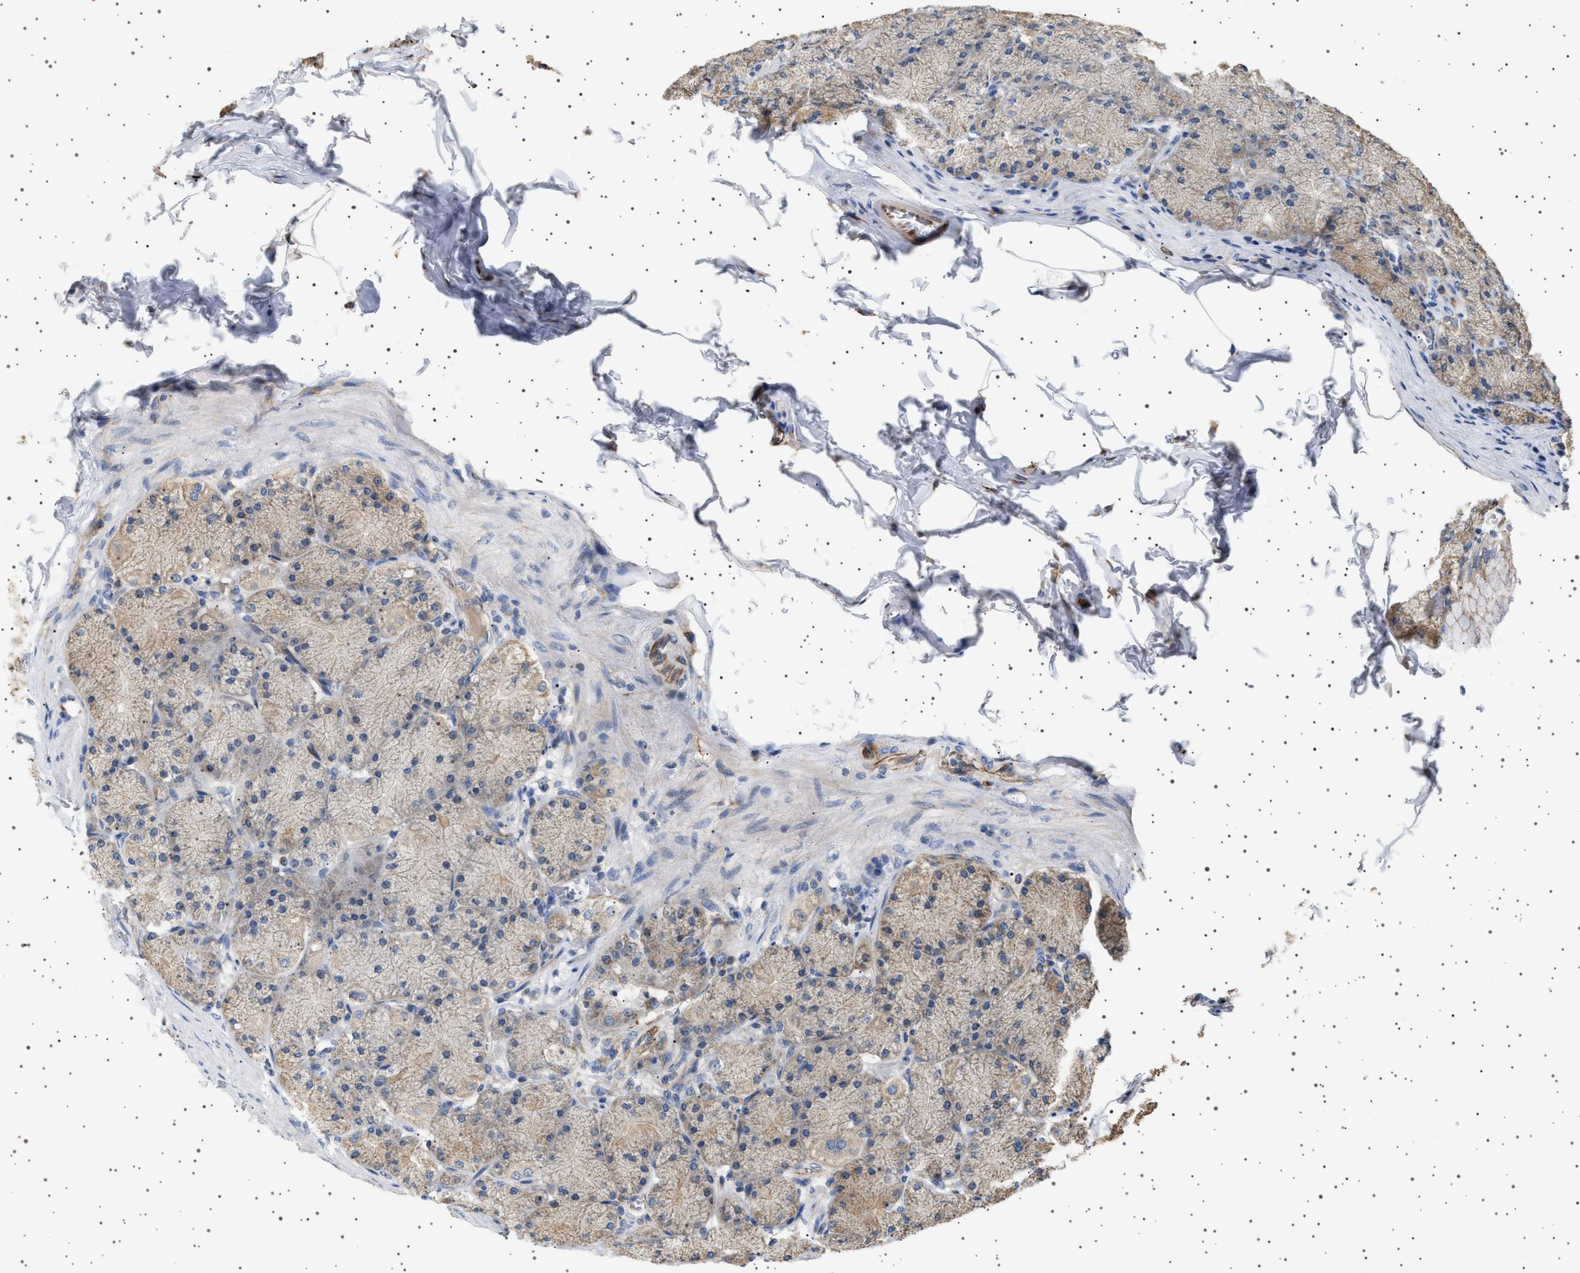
{"staining": {"intensity": "weak", "quantity": "<25%", "location": "cytoplasmic/membranous"}, "tissue": "stomach", "cell_type": "Glandular cells", "image_type": "normal", "snomed": [{"axis": "morphology", "description": "Normal tissue, NOS"}, {"axis": "topography", "description": "Stomach, upper"}], "caption": "Immunohistochemistry (IHC) of benign stomach displays no expression in glandular cells.", "gene": "TRUB2", "patient": {"sex": "female", "age": 56}}